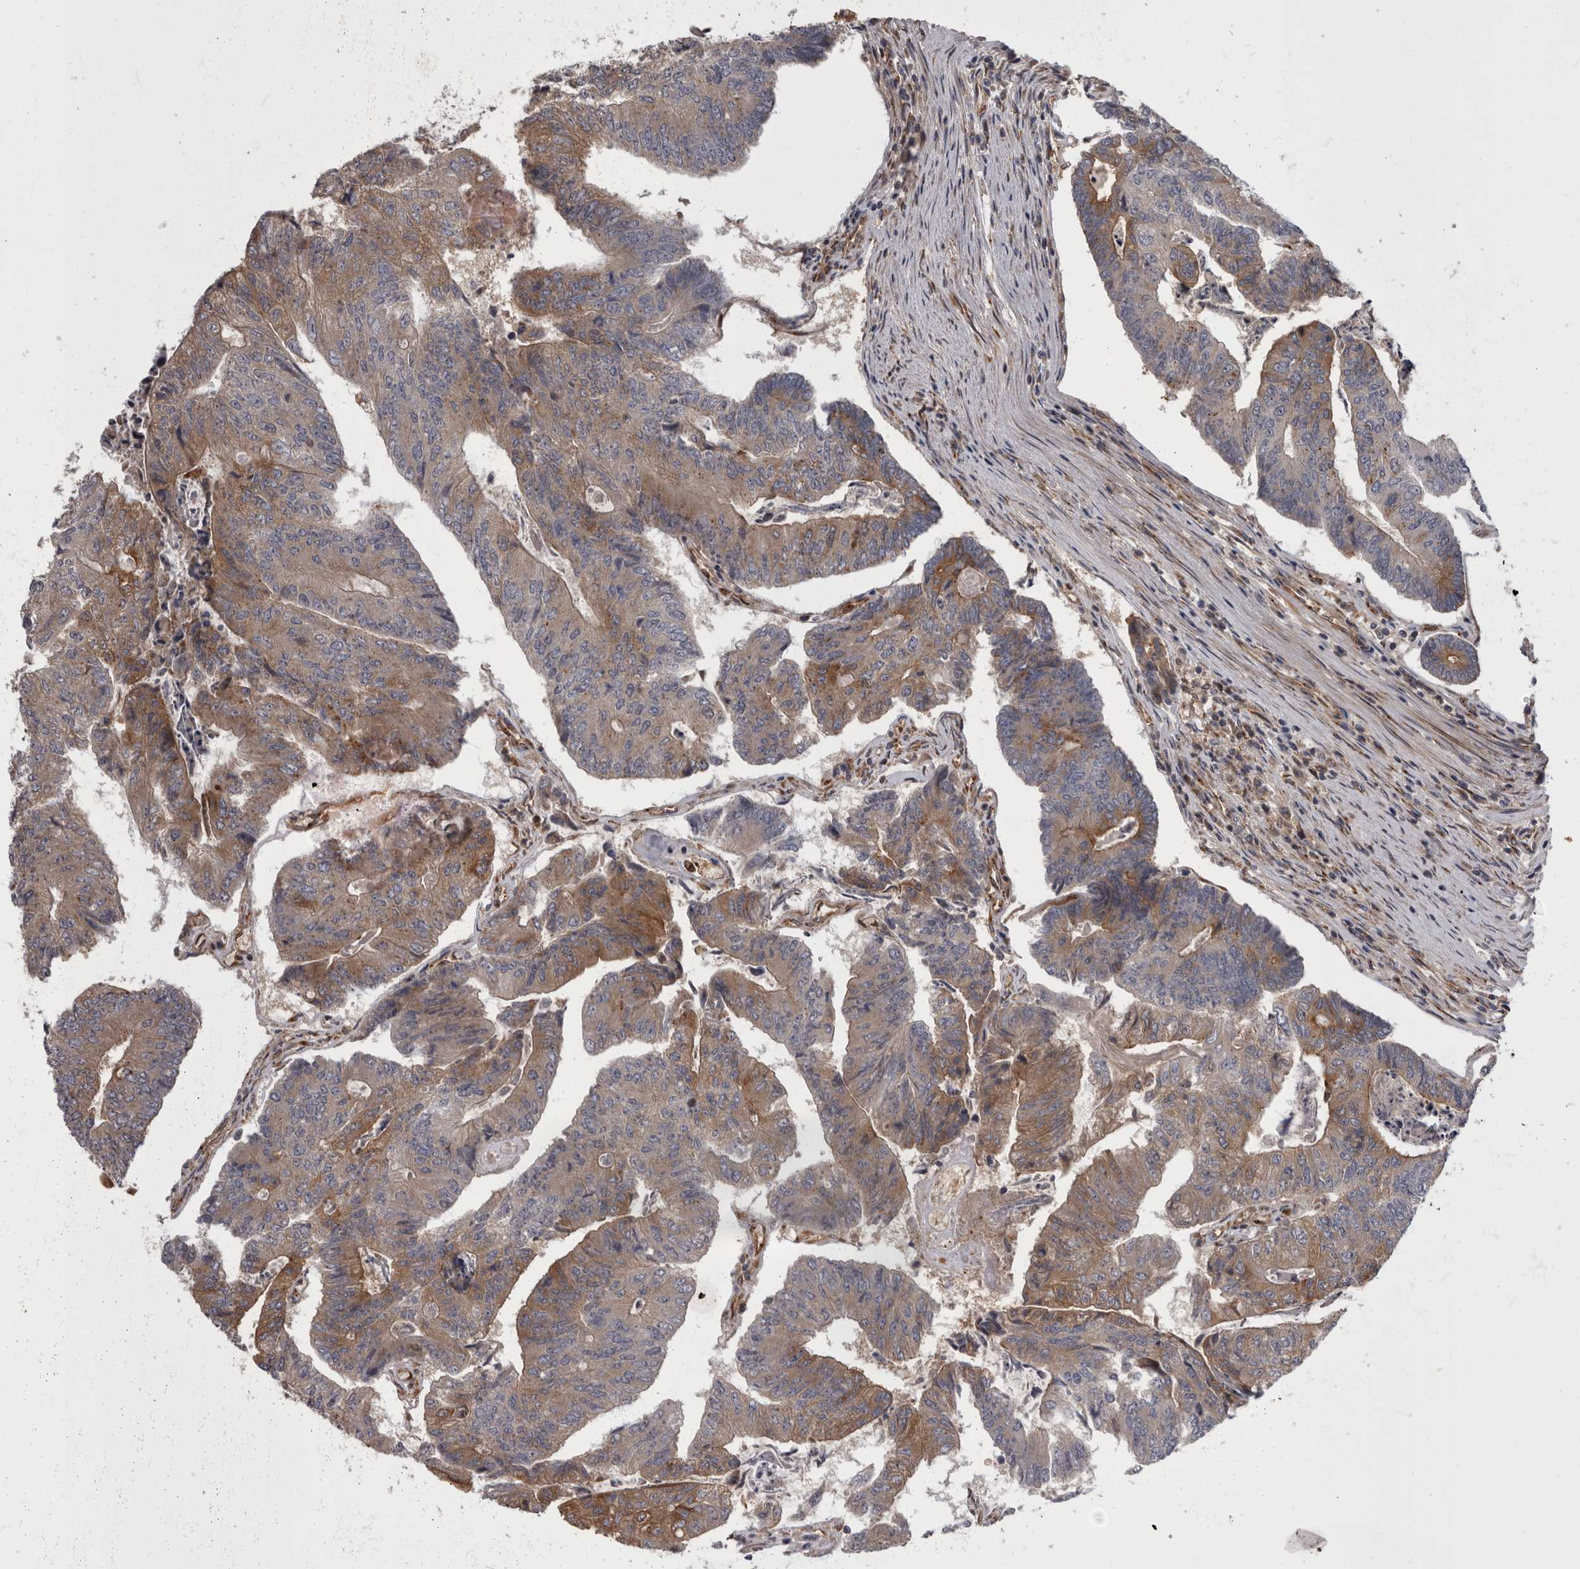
{"staining": {"intensity": "weak", "quantity": "25%-75%", "location": "cytoplasmic/membranous"}, "tissue": "colorectal cancer", "cell_type": "Tumor cells", "image_type": "cancer", "snomed": [{"axis": "morphology", "description": "Adenocarcinoma, NOS"}, {"axis": "topography", "description": "Colon"}], "caption": "Colorectal cancer (adenocarcinoma) tissue reveals weak cytoplasmic/membranous staining in about 25%-75% of tumor cells, visualized by immunohistochemistry.", "gene": "HOOK3", "patient": {"sex": "female", "age": 67}}